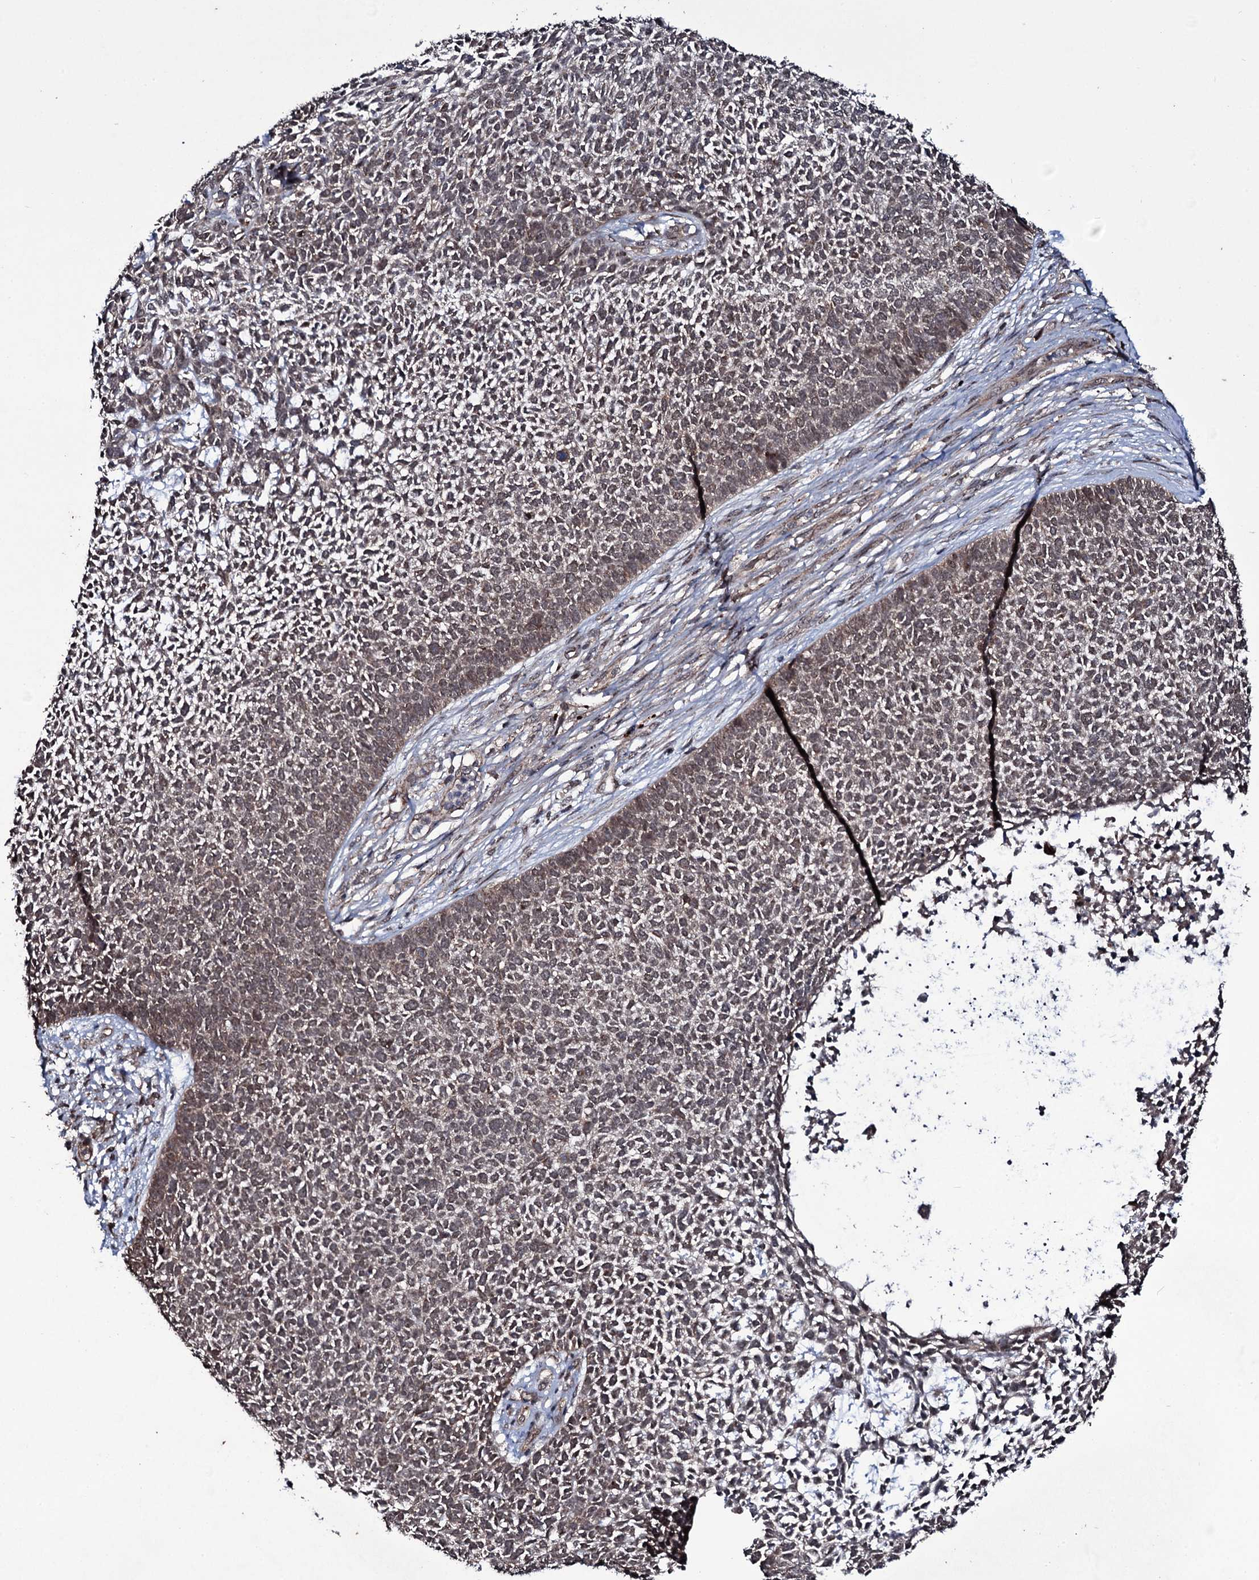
{"staining": {"intensity": "weak", "quantity": ">75%", "location": "cytoplasmic/membranous"}, "tissue": "skin cancer", "cell_type": "Tumor cells", "image_type": "cancer", "snomed": [{"axis": "morphology", "description": "Basal cell carcinoma"}, {"axis": "topography", "description": "Skin"}], "caption": "Protein expression analysis of skin cancer reveals weak cytoplasmic/membranous staining in approximately >75% of tumor cells. (IHC, brightfield microscopy, high magnification).", "gene": "MRPS31", "patient": {"sex": "female", "age": 84}}